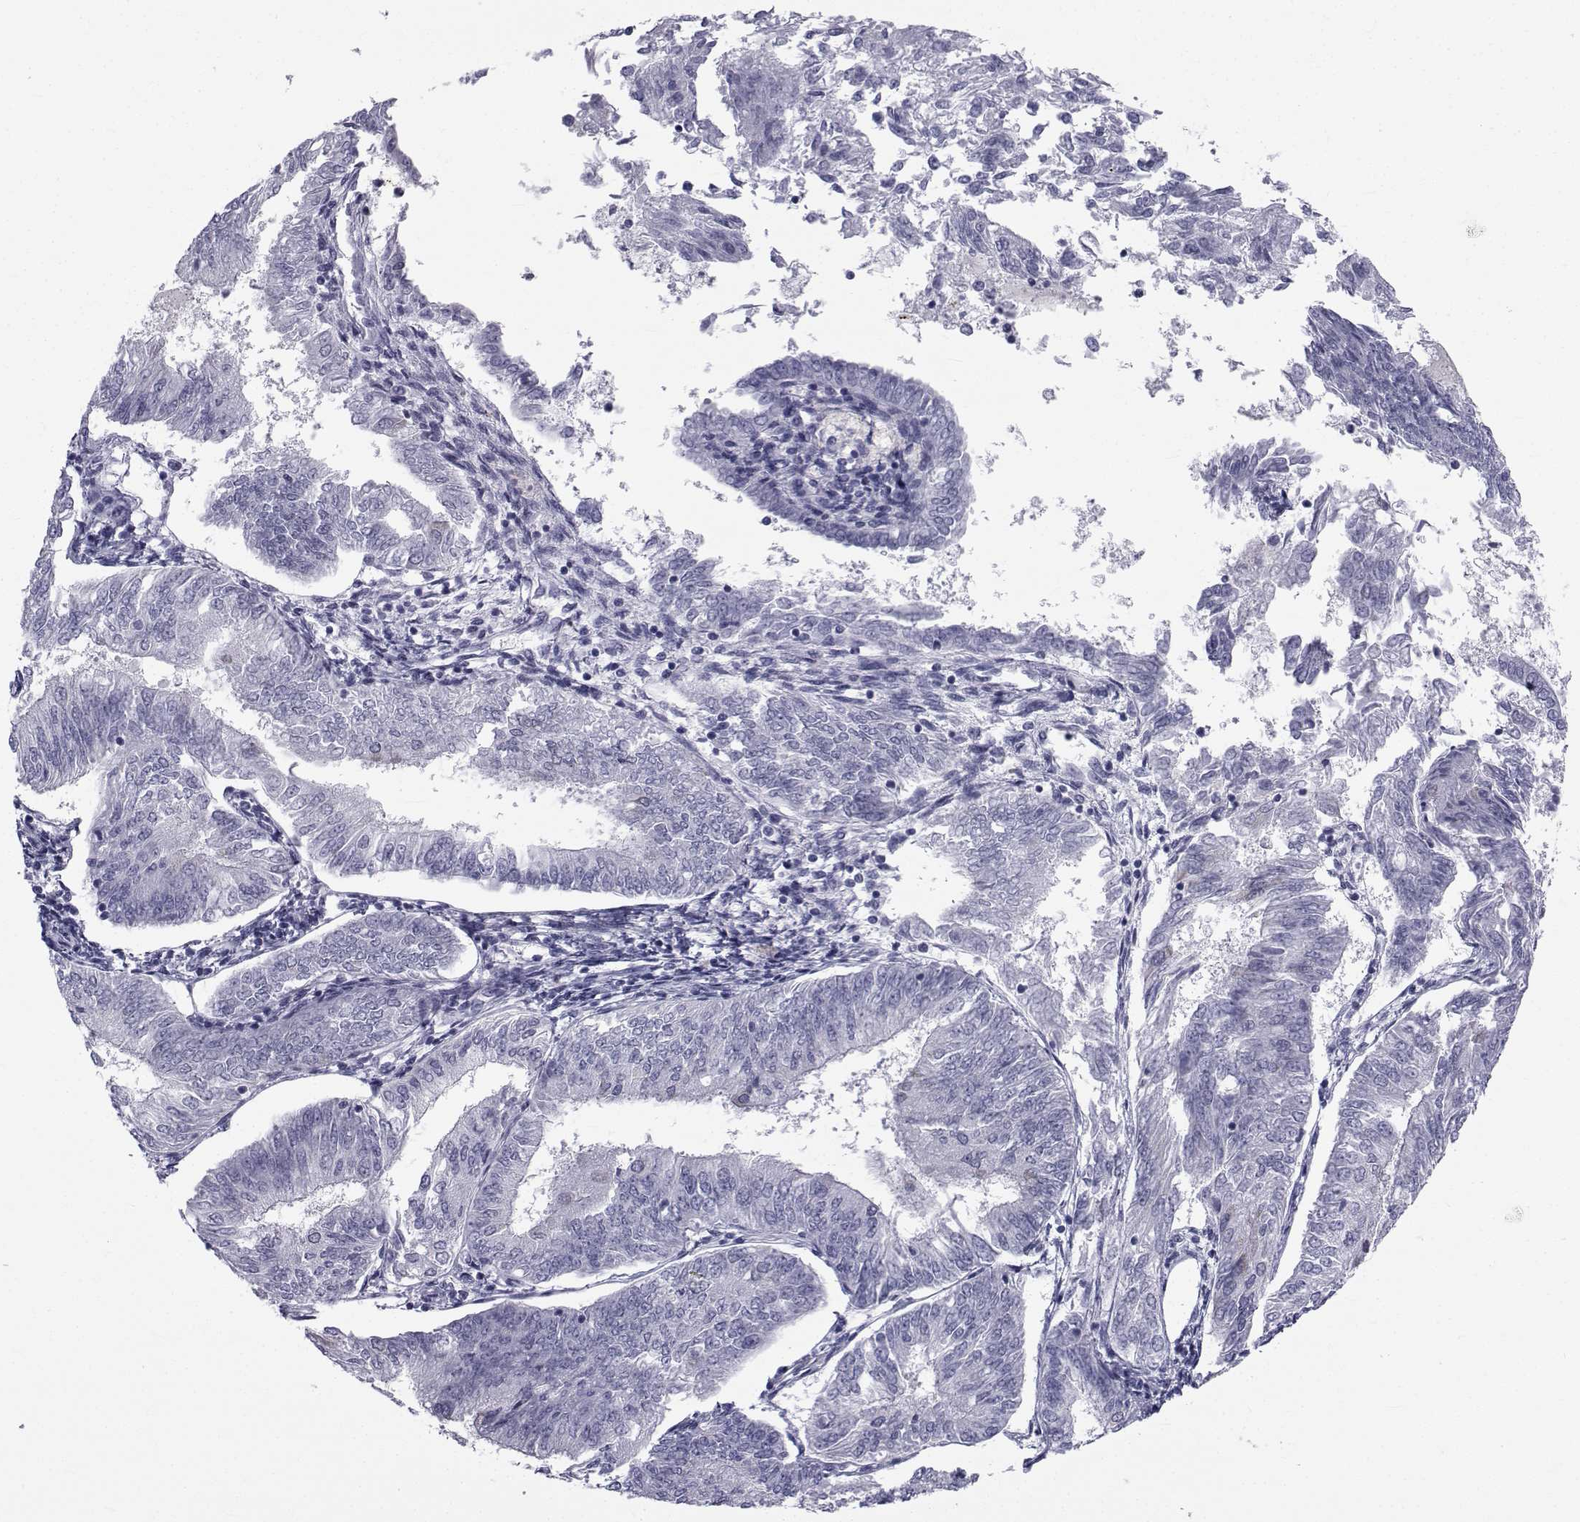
{"staining": {"intensity": "negative", "quantity": "none", "location": "none"}, "tissue": "endometrial cancer", "cell_type": "Tumor cells", "image_type": "cancer", "snomed": [{"axis": "morphology", "description": "Adenocarcinoma, NOS"}, {"axis": "topography", "description": "Endometrium"}], "caption": "Adenocarcinoma (endometrial) was stained to show a protein in brown. There is no significant staining in tumor cells.", "gene": "FDXR", "patient": {"sex": "female", "age": 58}}